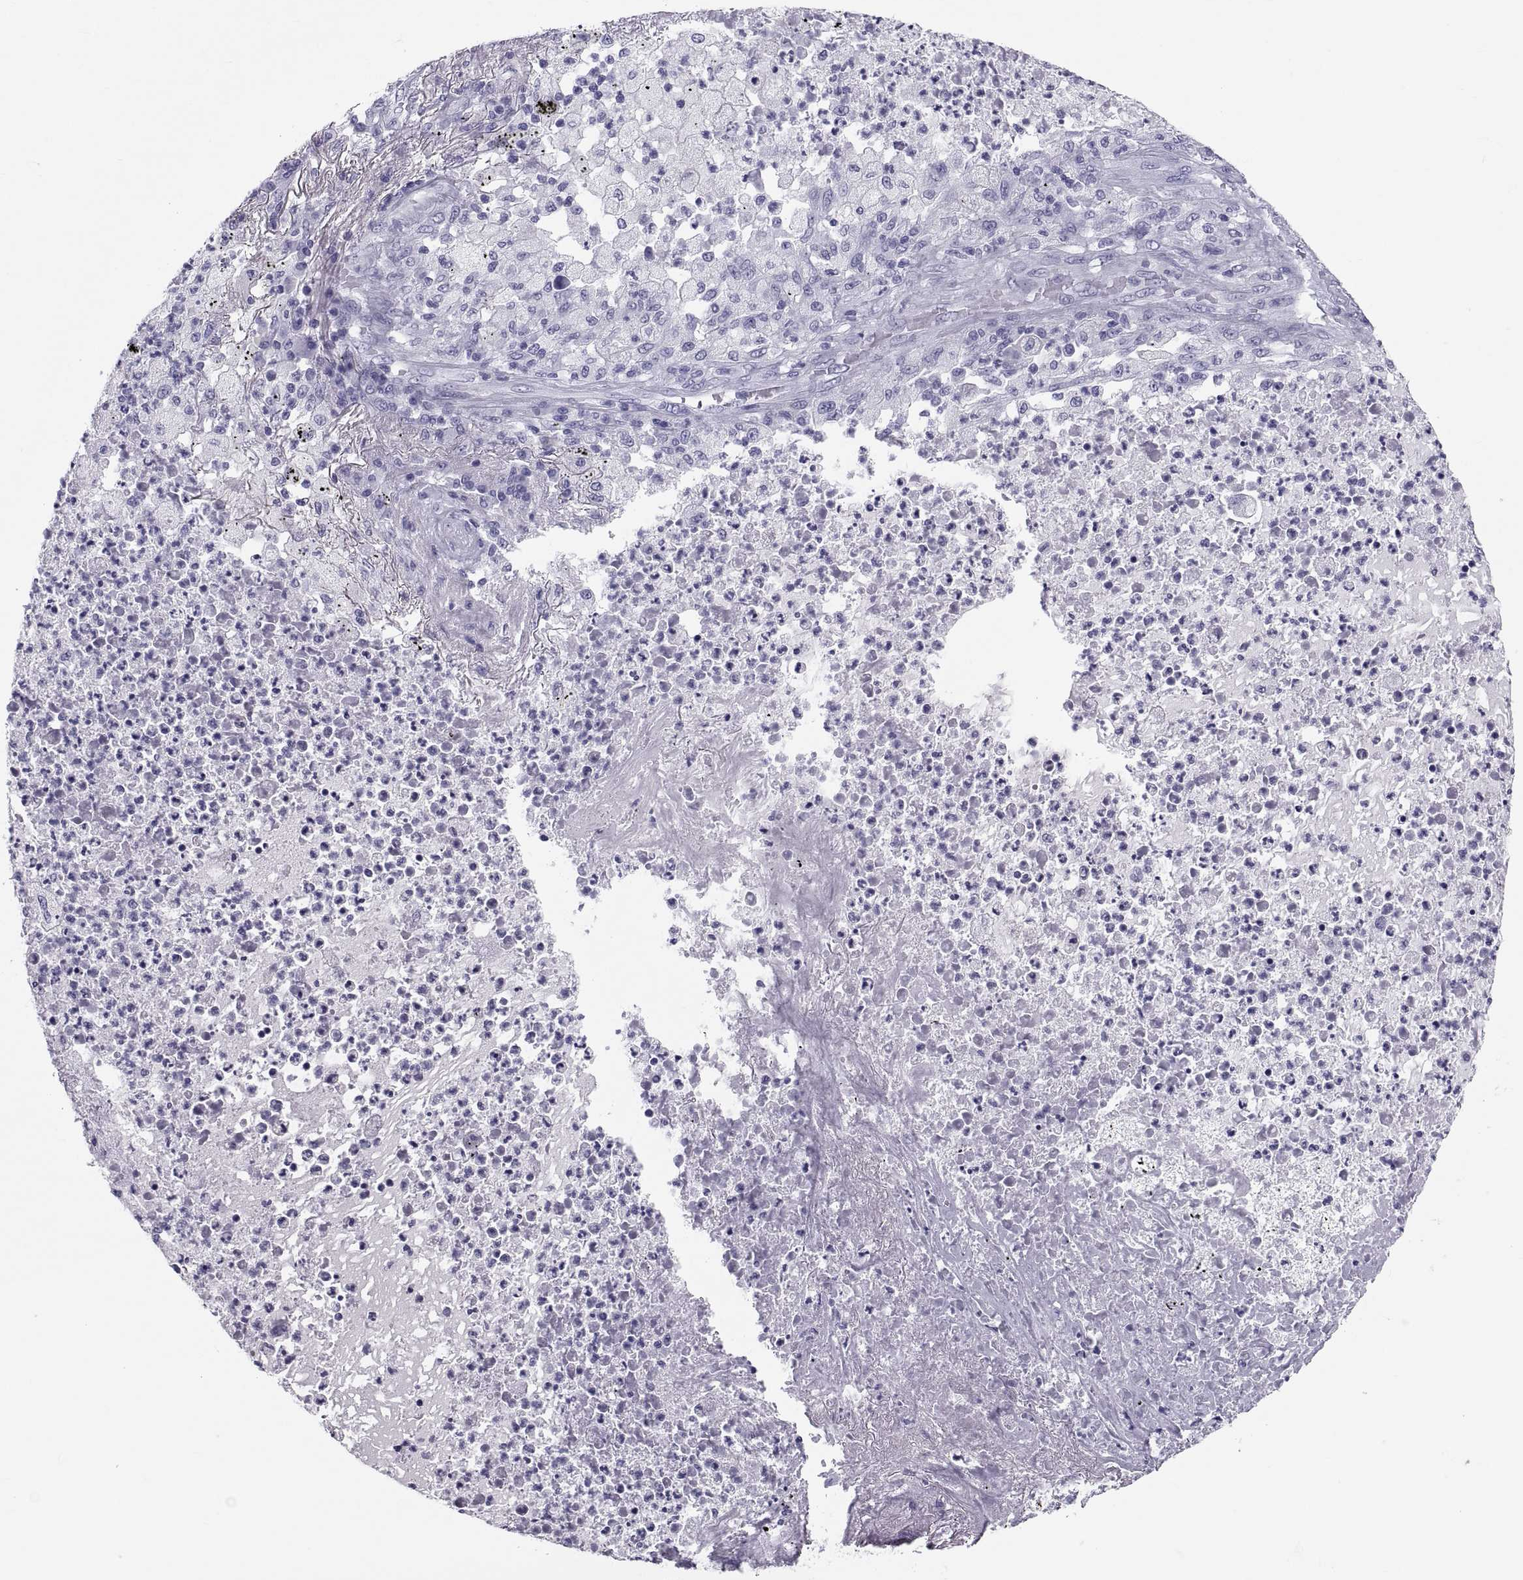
{"staining": {"intensity": "negative", "quantity": "none", "location": "none"}, "tissue": "lung cancer", "cell_type": "Tumor cells", "image_type": "cancer", "snomed": [{"axis": "morphology", "description": "Adenocarcinoma, NOS"}, {"axis": "topography", "description": "Lung"}], "caption": "Tumor cells are negative for brown protein staining in lung adenocarcinoma.", "gene": "CRISP1", "patient": {"sex": "female", "age": 73}}